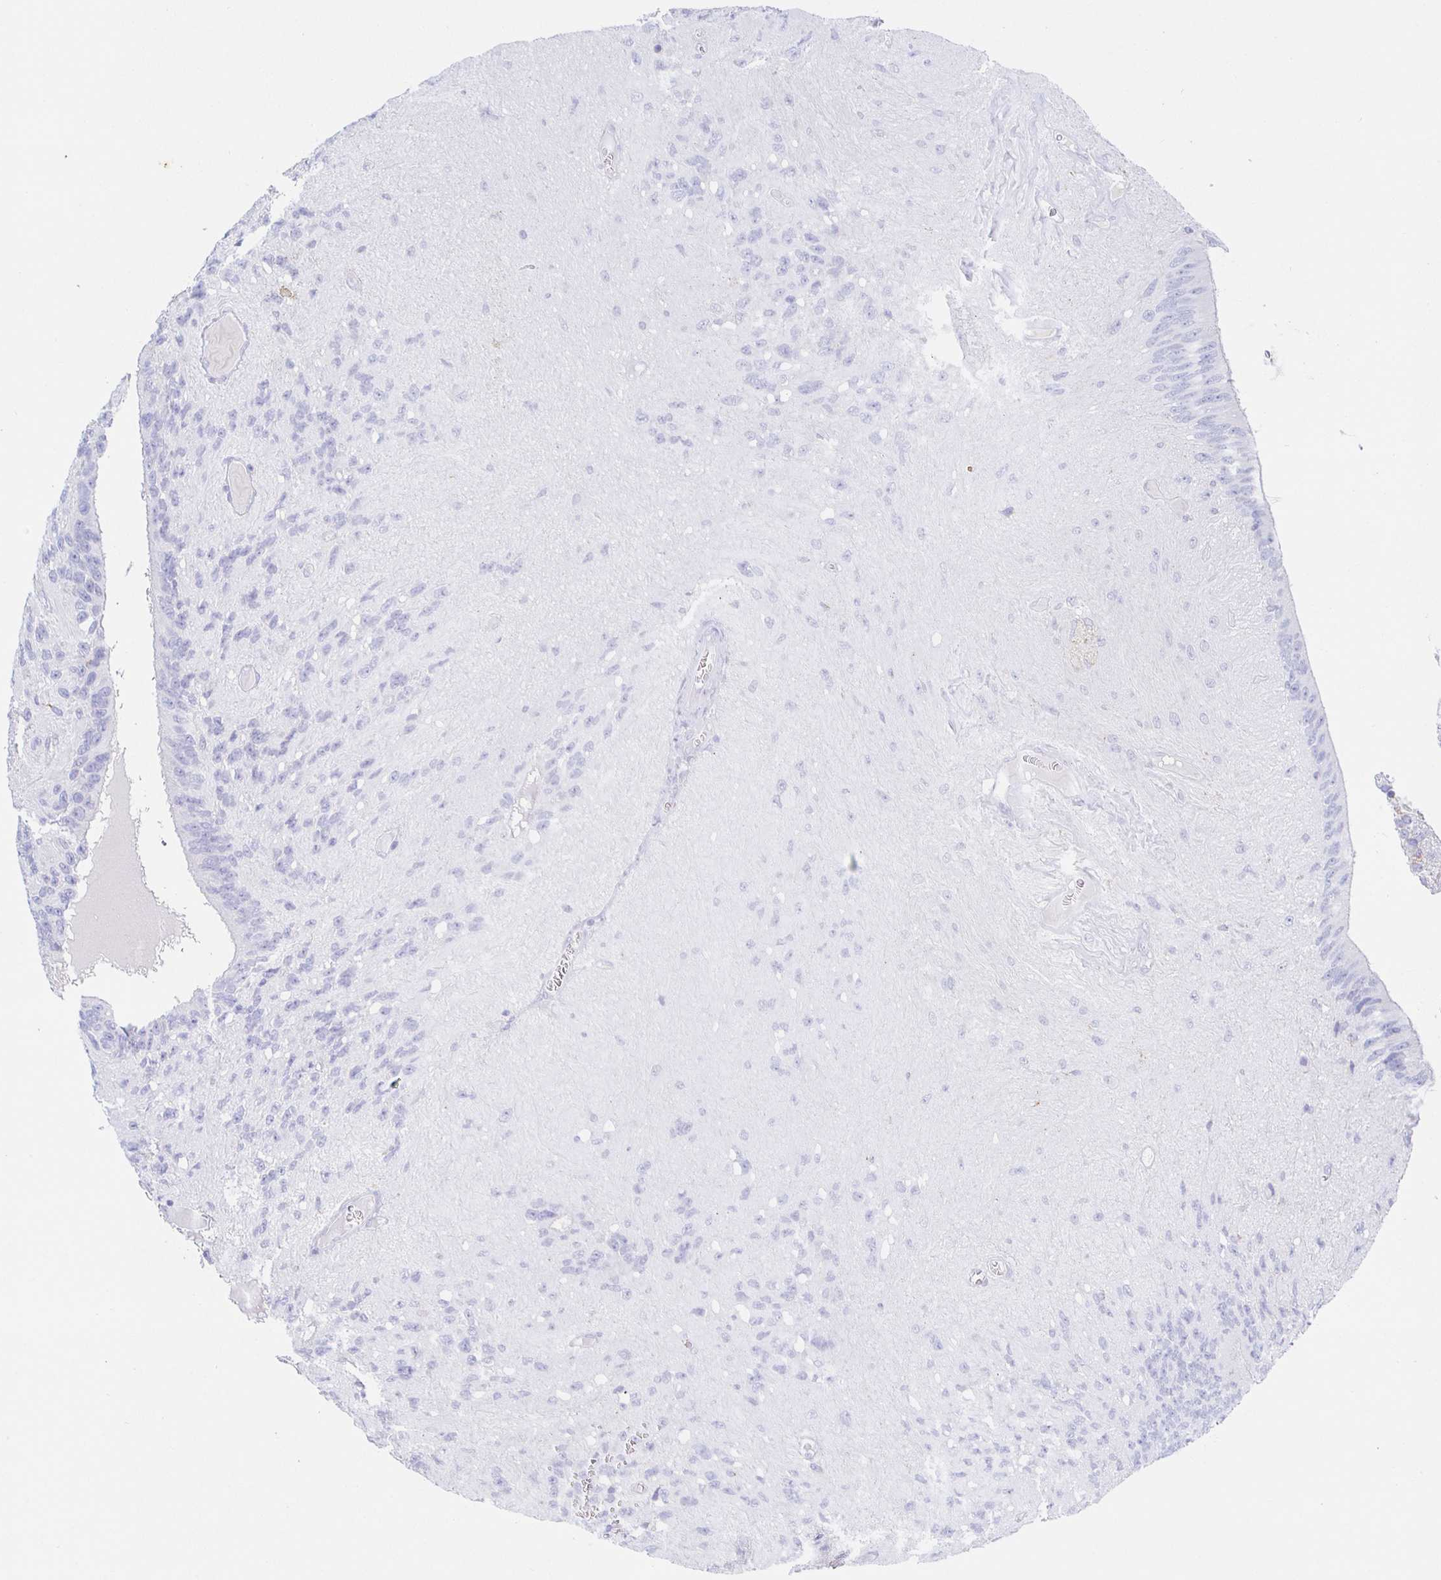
{"staining": {"intensity": "negative", "quantity": "none", "location": "none"}, "tissue": "glioma", "cell_type": "Tumor cells", "image_type": "cancer", "snomed": [{"axis": "morphology", "description": "Glioma, malignant, Low grade"}, {"axis": "topography", "description": "Brain"}], "caption": "This image is of malignant low-grade glioma stained with immunohistochemistry to label a protein in brown with the nuclei are counter-stained blue. There is no positivity in tumor cells.", "gene": "SYNGR4", "patient": {"sex": "male", "age": 31}}